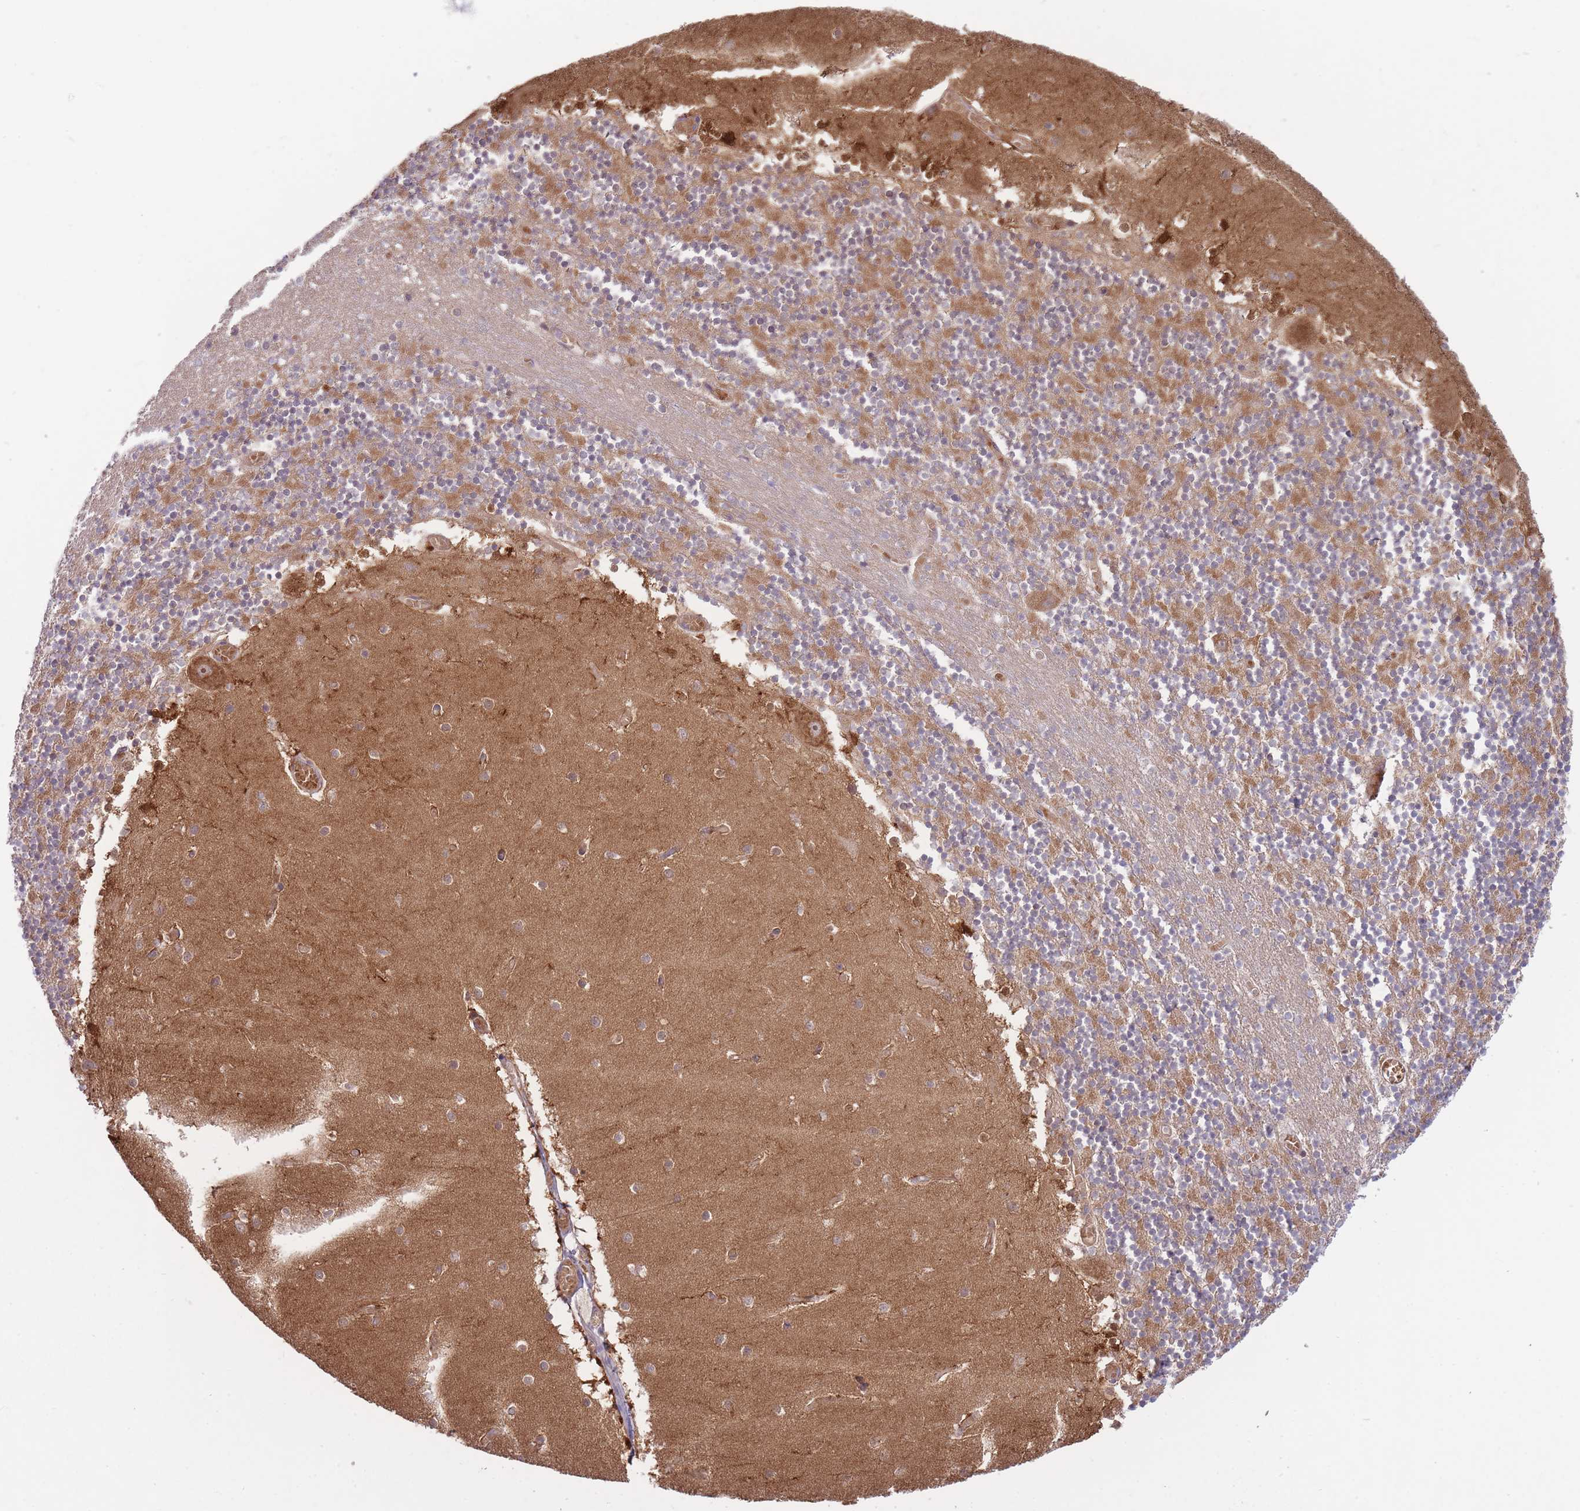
{"staining": {"intensity": "negative", "quantity": "none", "location": "none"}, "tissue": "cerebellum", "cell_type": "Cells in granular layer", "image_type": "normal", "snomed": [{"axis": "morphology", "description": "Normal tissue, NOS"}, {"axis": "topography", "description": "Cerebellum"}], "caption": "This is a histopathology image of immunohistochemistry (IHC) staining of normal cerebellum, which shows no staining in cells in granular layer.", "gene": "FBXO46", "patient": {"sex": "female", "age": 28}}